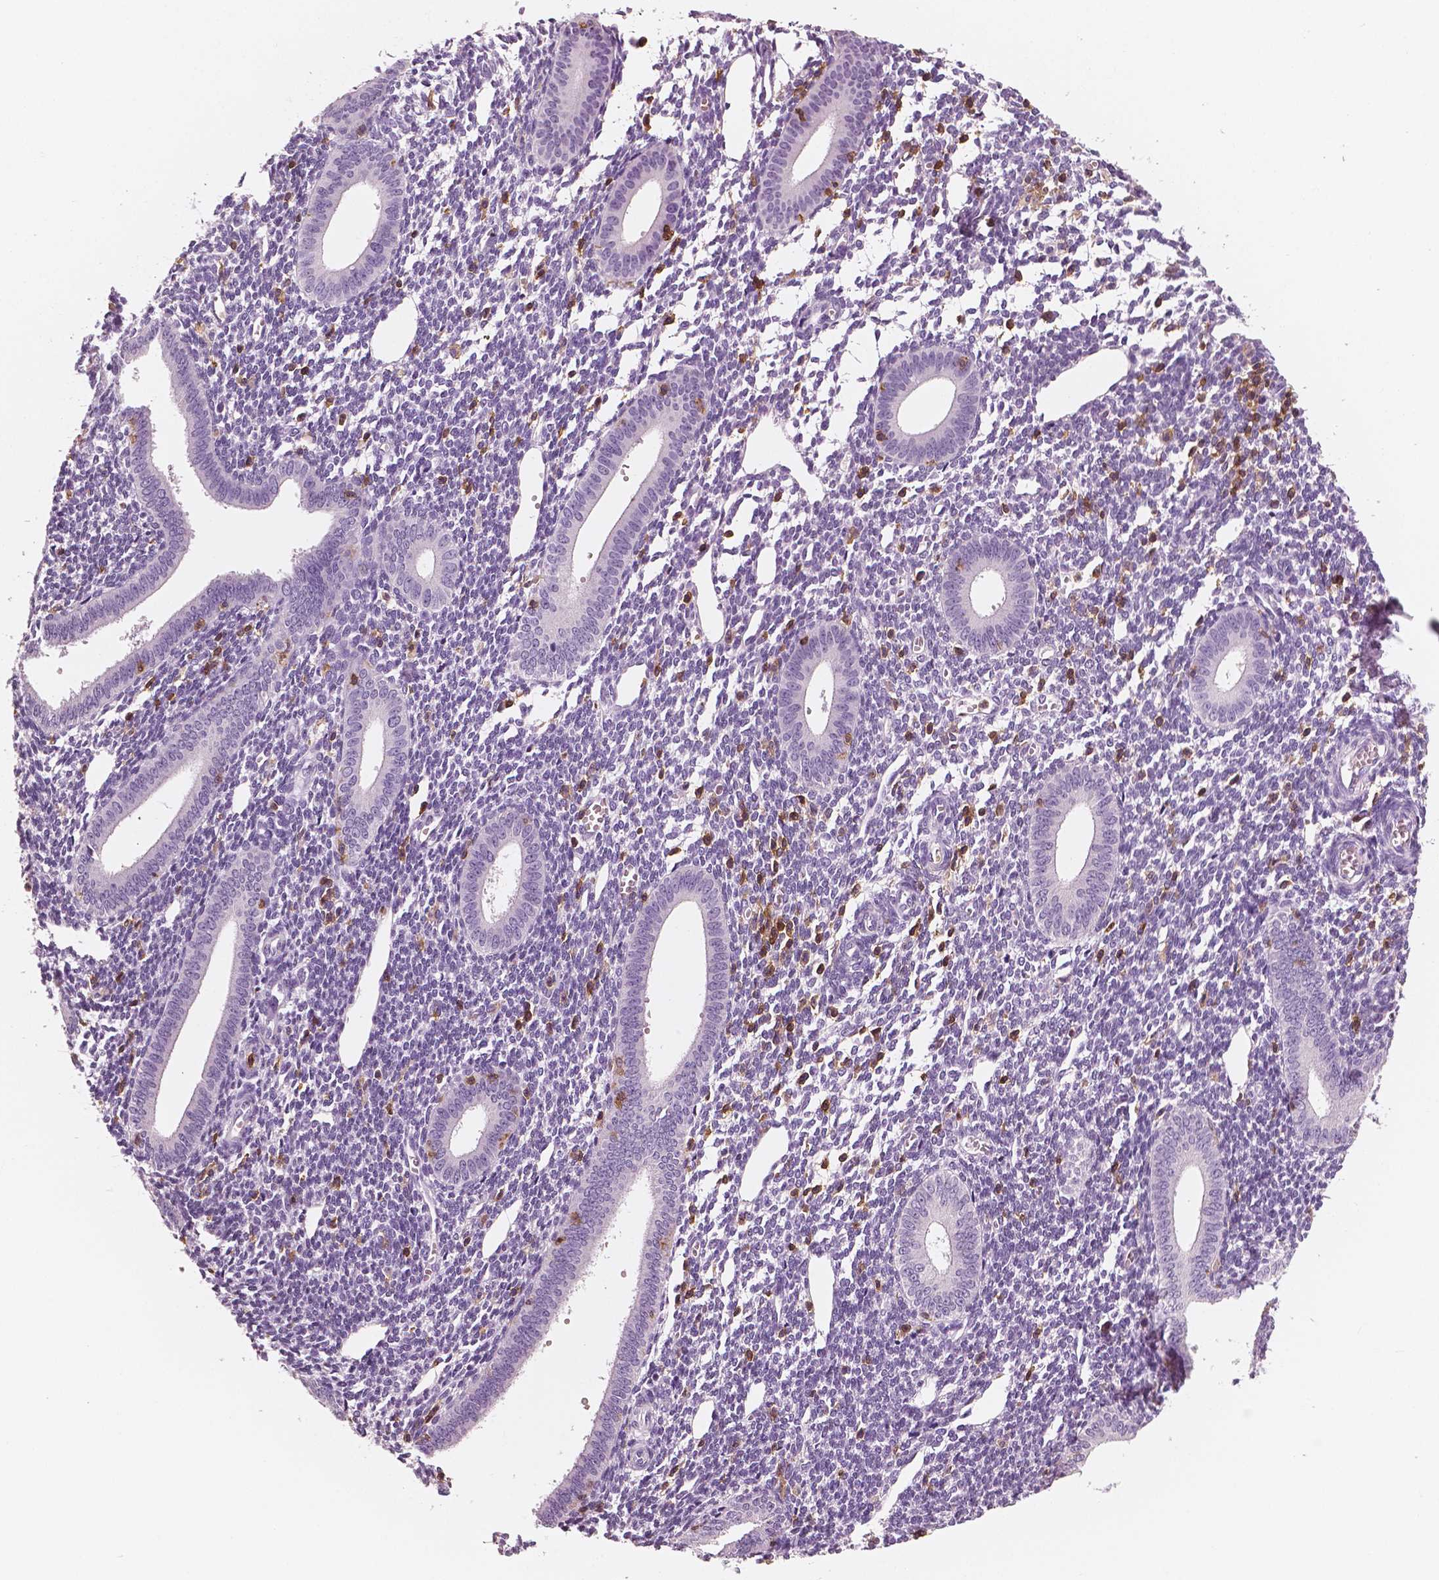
{"staining": {"intensity": "moderate", "quantity": "<25%", "location": "cytoplasmic/membranous"}, "tissue": "endometrium", "cell_type": "Cells in endometrial stroma", "image_type": "normal", "snomed": [{"axis": "morphology", "description": "Normal tissue, NOS"}, {"axis": "topography", "description": "Endometrium"}], "caption": "A photomicrograph showing moderate cytoplasmic/membranous positivity in approximately <25% of cells in endometrial stroma in normal endometrium, as visualized by brown immunohistochemical staining.", "gene": "PTPRC", "patient": {"sex": "female", "age": 25}}